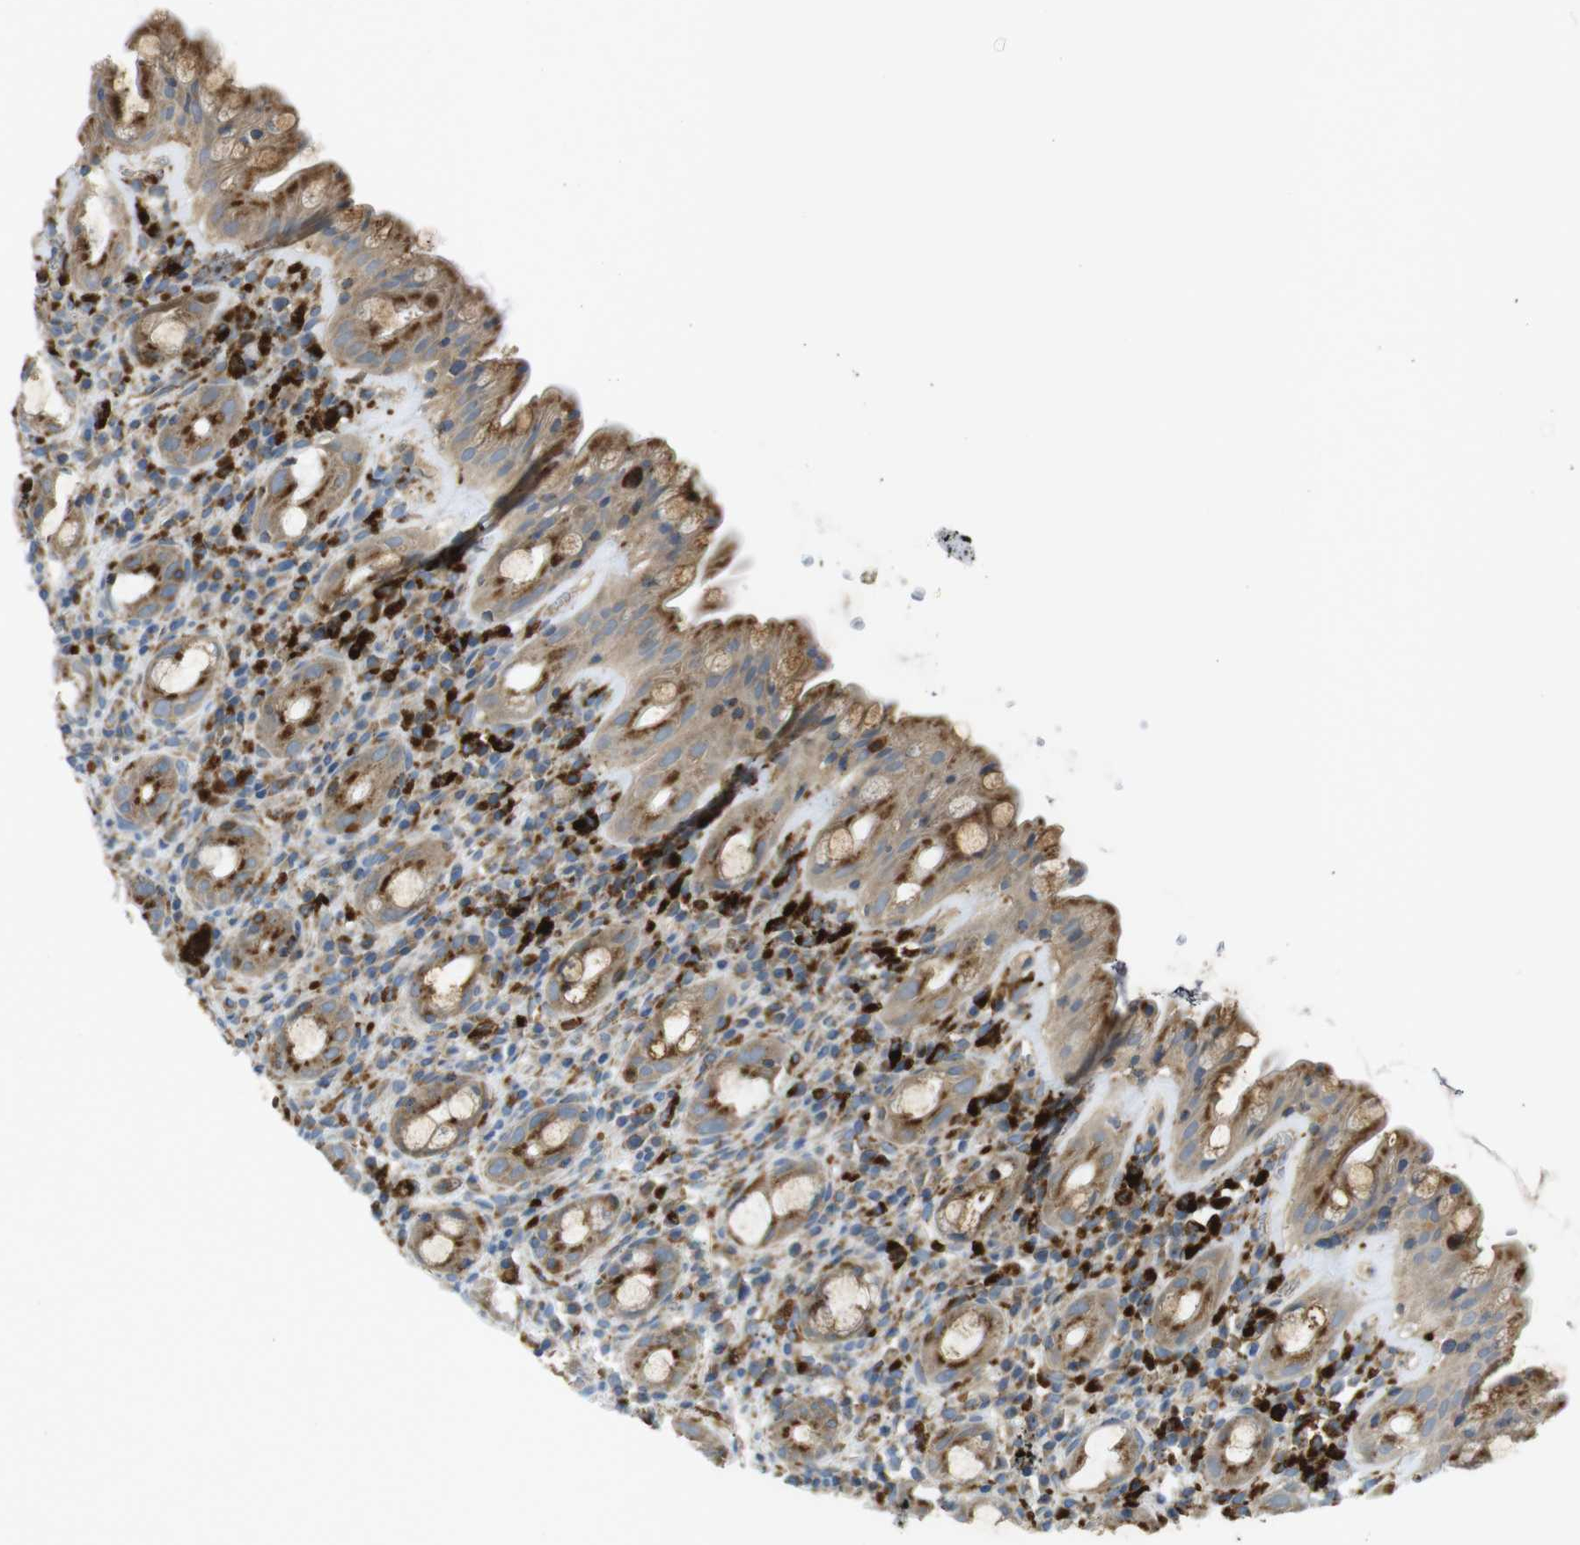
{"staining": {"intensity": "moderate", "quantity": ">75%", "location": "cytoplasmic/membranous"}, "tissue": "rectum", "cell_type": "Glandular cells", "image_type": "normal", "snomed": [{"axis": "morphology", "description": "Normal tissue, NOS"}, {"axis": "topography", "description": "Rectum"}], "caption": "Immunohistochemistry (DAB) staining of unremarkable human rectum displays moderate cytoplasmic/membranous protein positivity in about >75% of glandular cells. (DAB (3,3'-diaminobenzidine) IHC with brightfield microscopy, high magnification).", "gene": "LAMP1", "patient": {"sex": "male", "age": 44}}